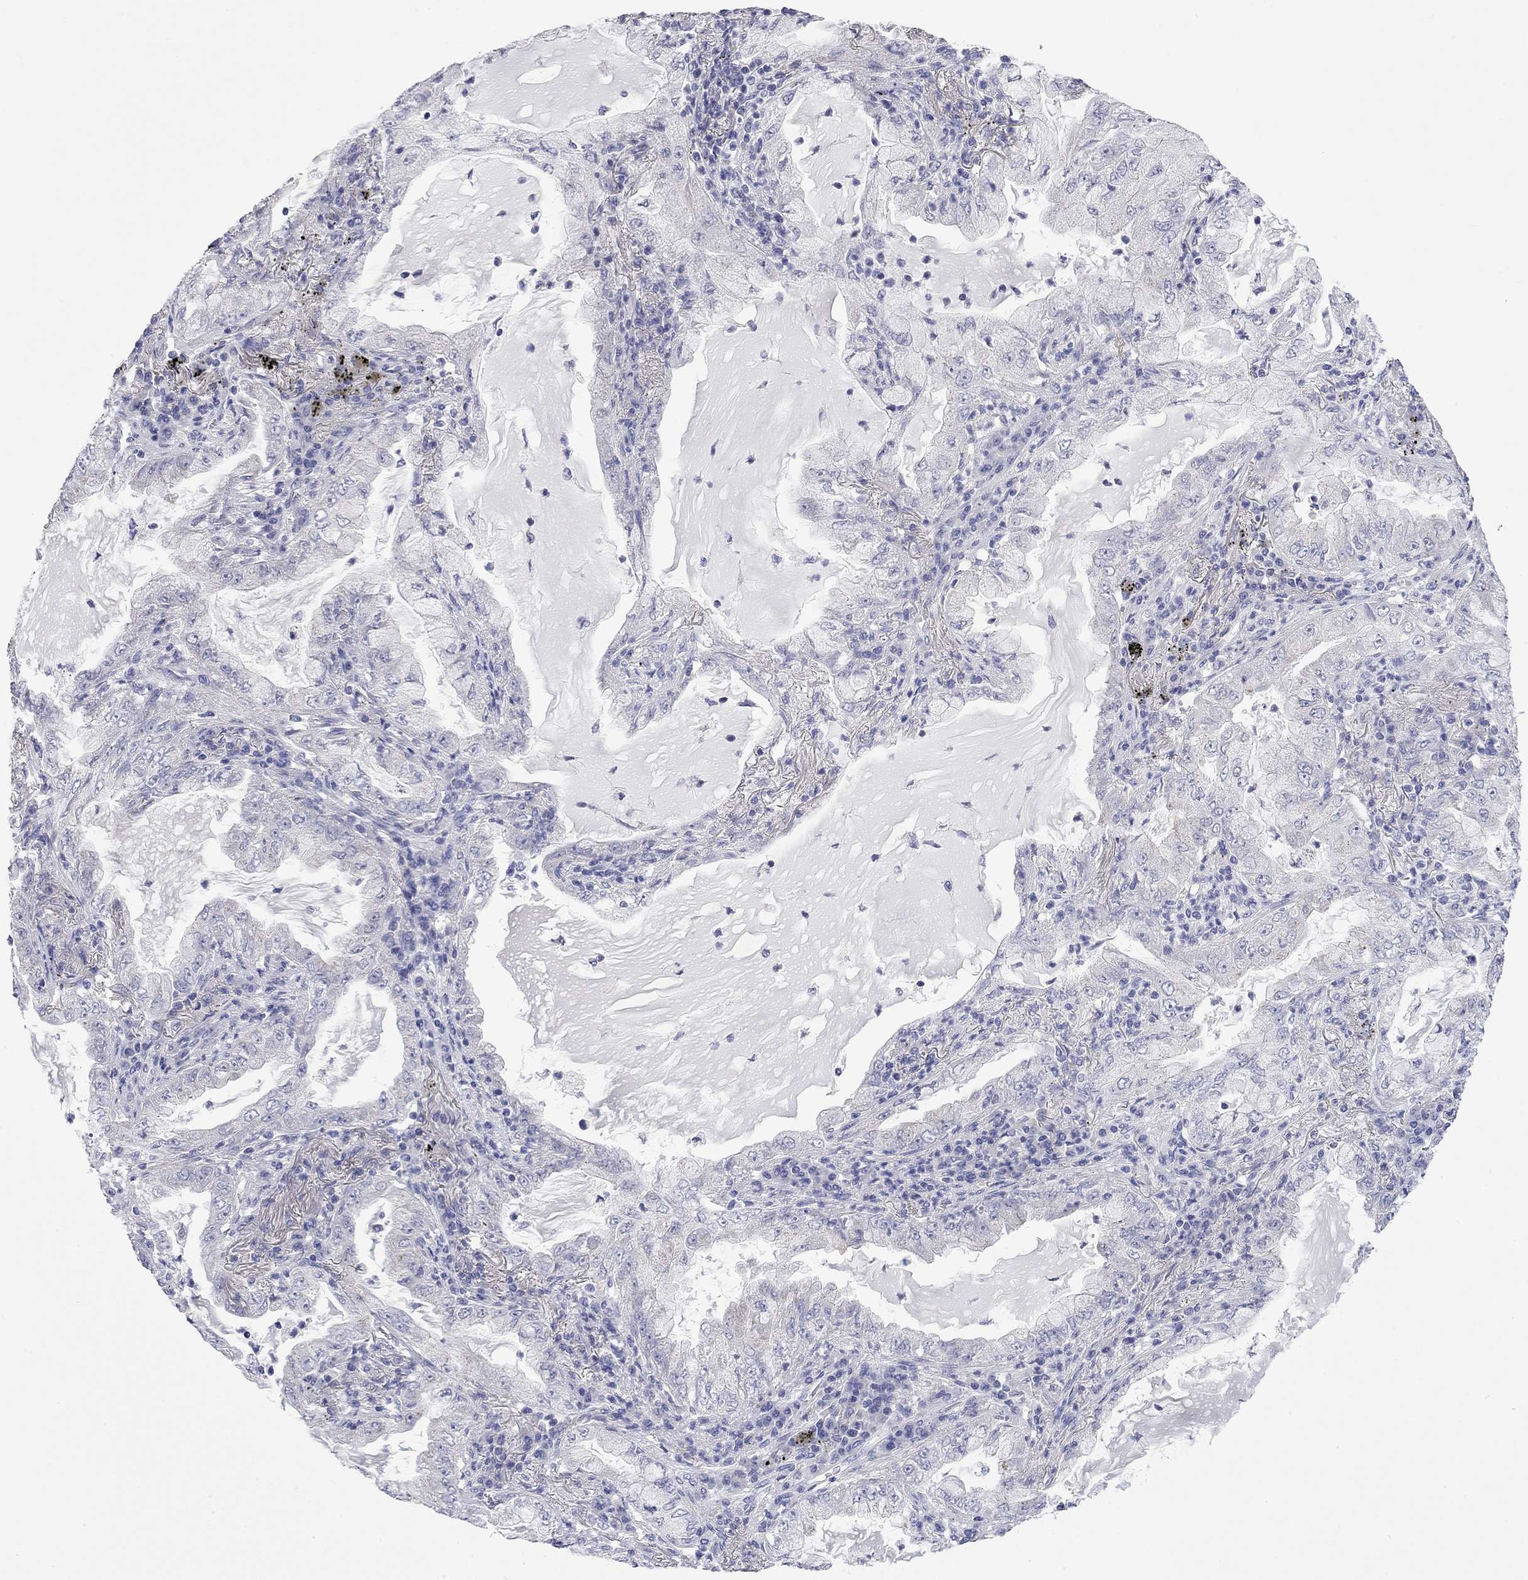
{"staining": {"intensity": "negative", "quantity": "none", "location": "none"}, "tissue": "lung cancer", "cell_type": "Tumor cells", "image_type": "cancer", "snomed": [{"axis": "morphology", "description": "Adenocarcinoma, NOS"}, {"axis": "topography", "description": "Lung"}], "caption": "This is a image of immunohistochemistry (IHC) staining of lung adenocarcinoma, which shows no staining in tumor cells. (DAB immunohistochemistry, high magnification).", "gene": "ABCB4", "patient": {"sex": "female", "age": 73}}